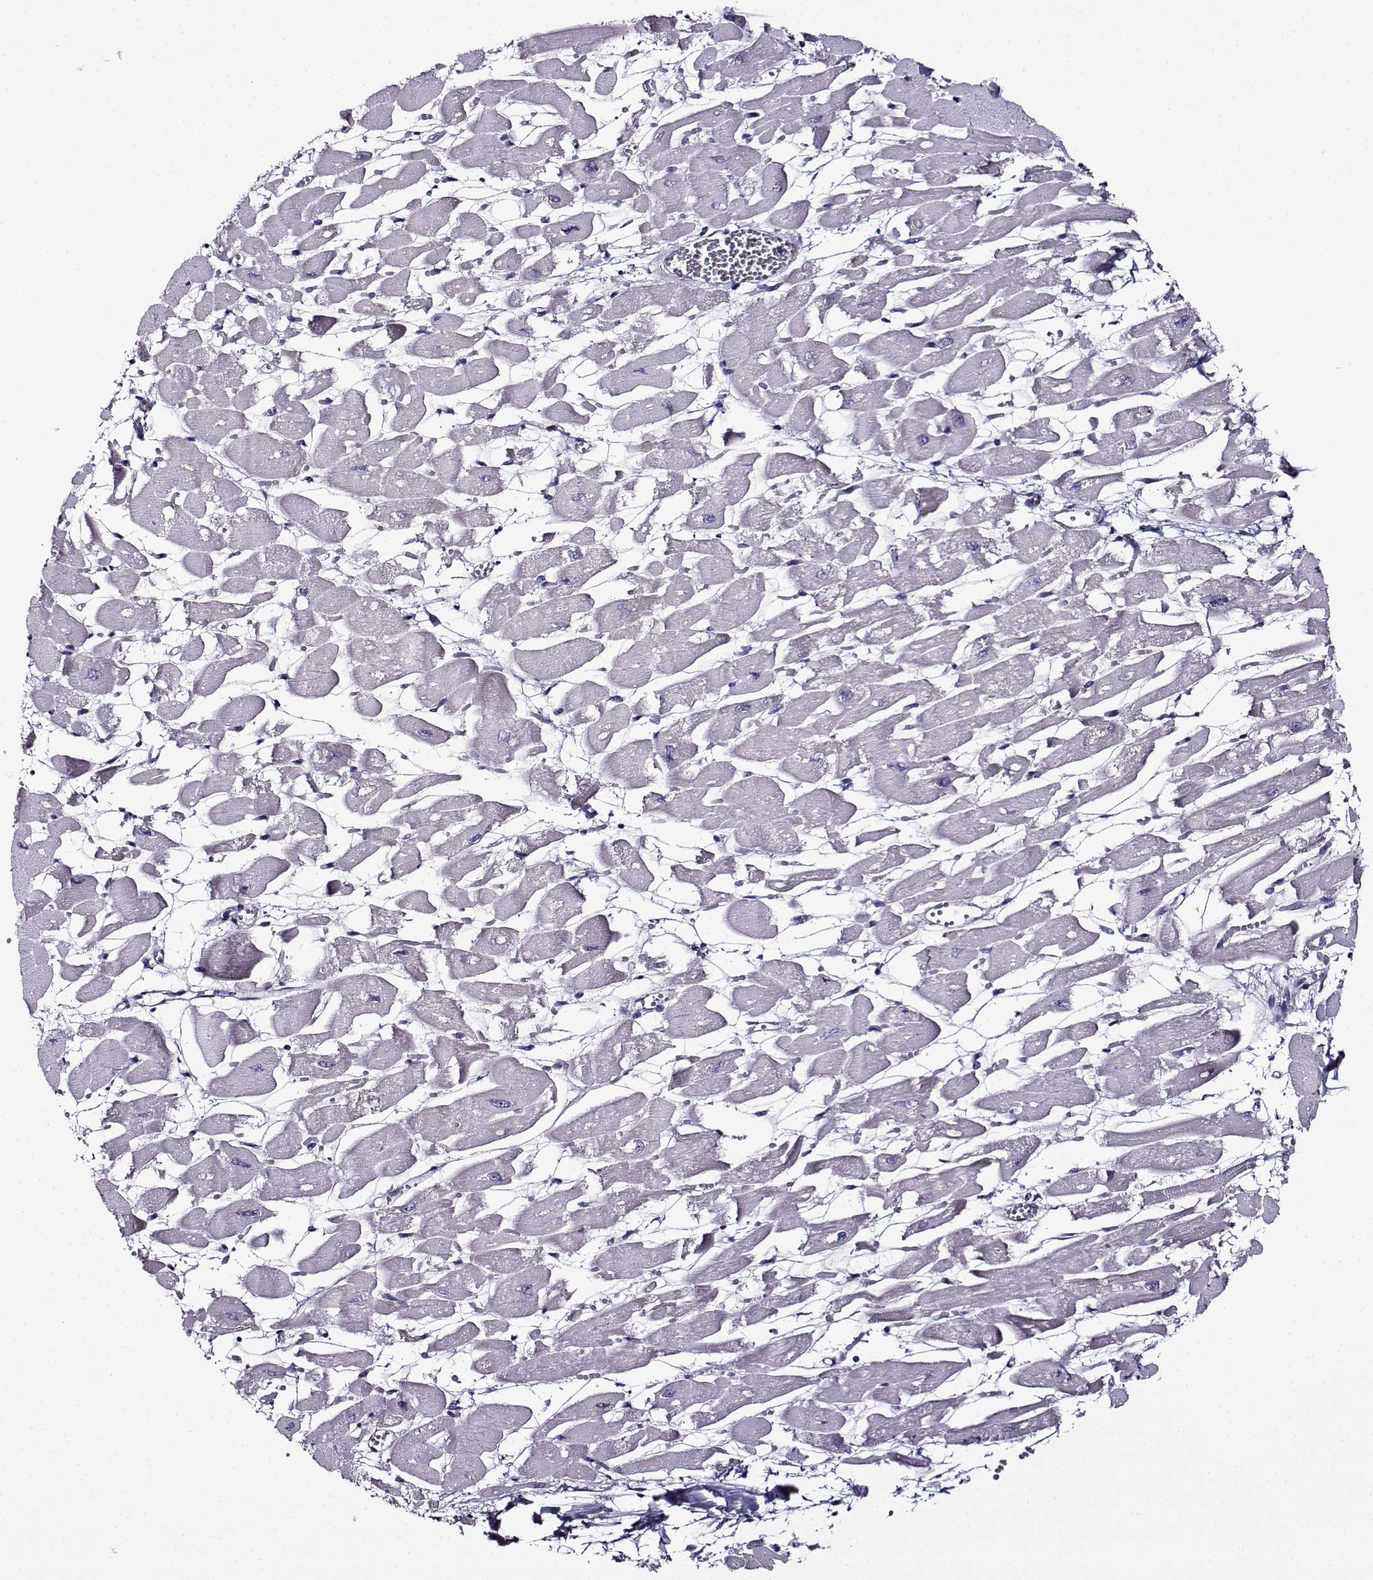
{"staining": {"intensity": "negative", "quantity": "none", "location": "none"}, "tissue": "heart muscle", "cell_type": "Cardiomyocytes", "image_type": "normal", "snomed": [{"axis": "morphology", "description": "Normal tissue, NOS"}, {"axis": "topography", "description": "Heart"}], "caption": "DAB (3,3'-diaminobenzidine) immunohistochemical staining of unremarkable human heart muscle demonstrates no significant staining in cardiomyocytes.", "gene": "SPACA7", "patient": {"sex": "female", "age": 52}}